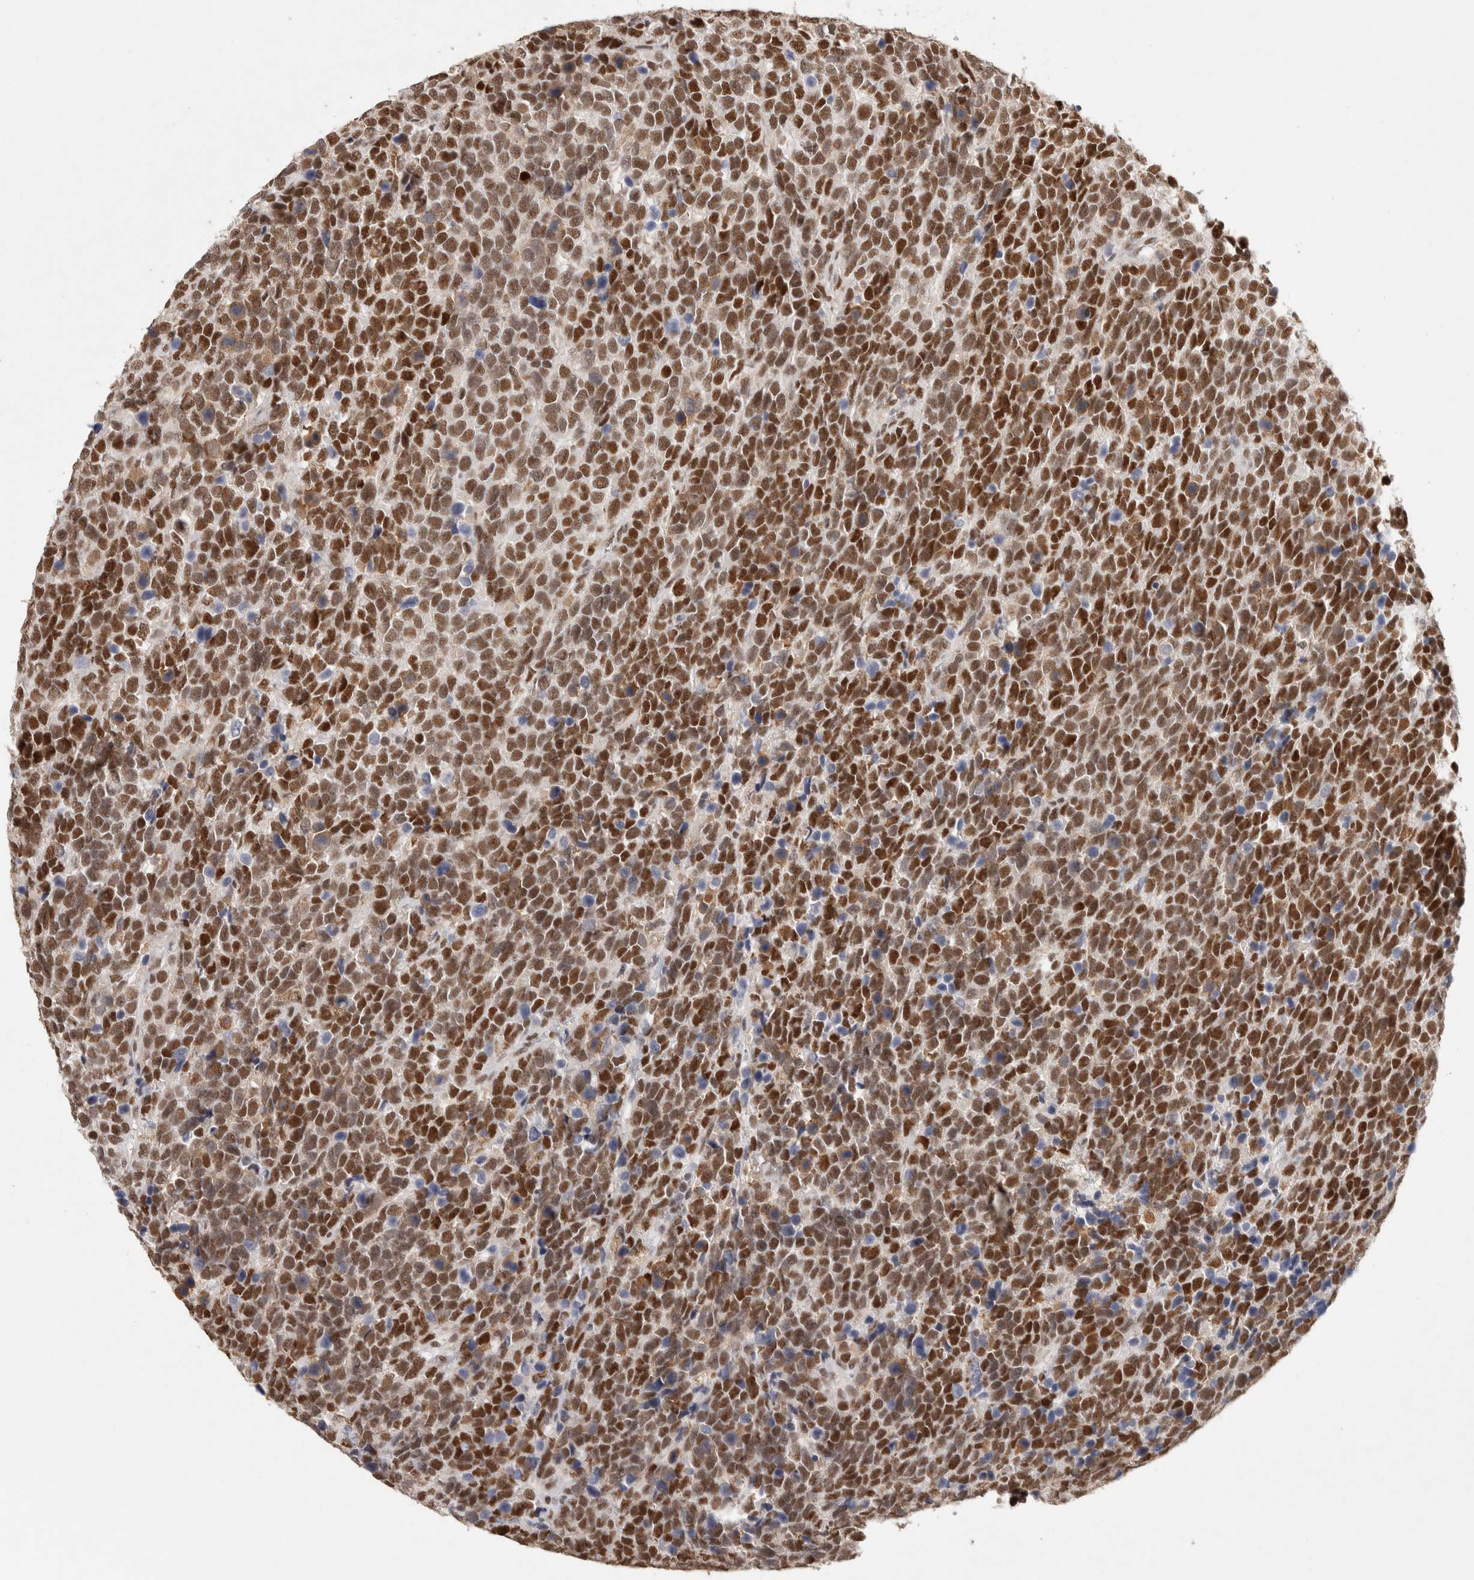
{"staining": {"intensity": "strong", "quantity": ">75%", "location": "nuclear"}, "tissue": "urothelial cancer", "cell_type": "Tumor cells", "image_type": "cancer", "snomed": [{"axis": "morphology", "description": "Urothelial carcinoma, High grade"}, {"axis": "topography", "description": "Urinary bladder"}], "caption": "Urothelial cancer tissue shows strong nuclear expression in about >75% of tumor cells (brown staining indicates protein expression, while blue staining denotes nuclei).", "gene": "ZNF830", "patient": {"sex": "female", "age": 82}}